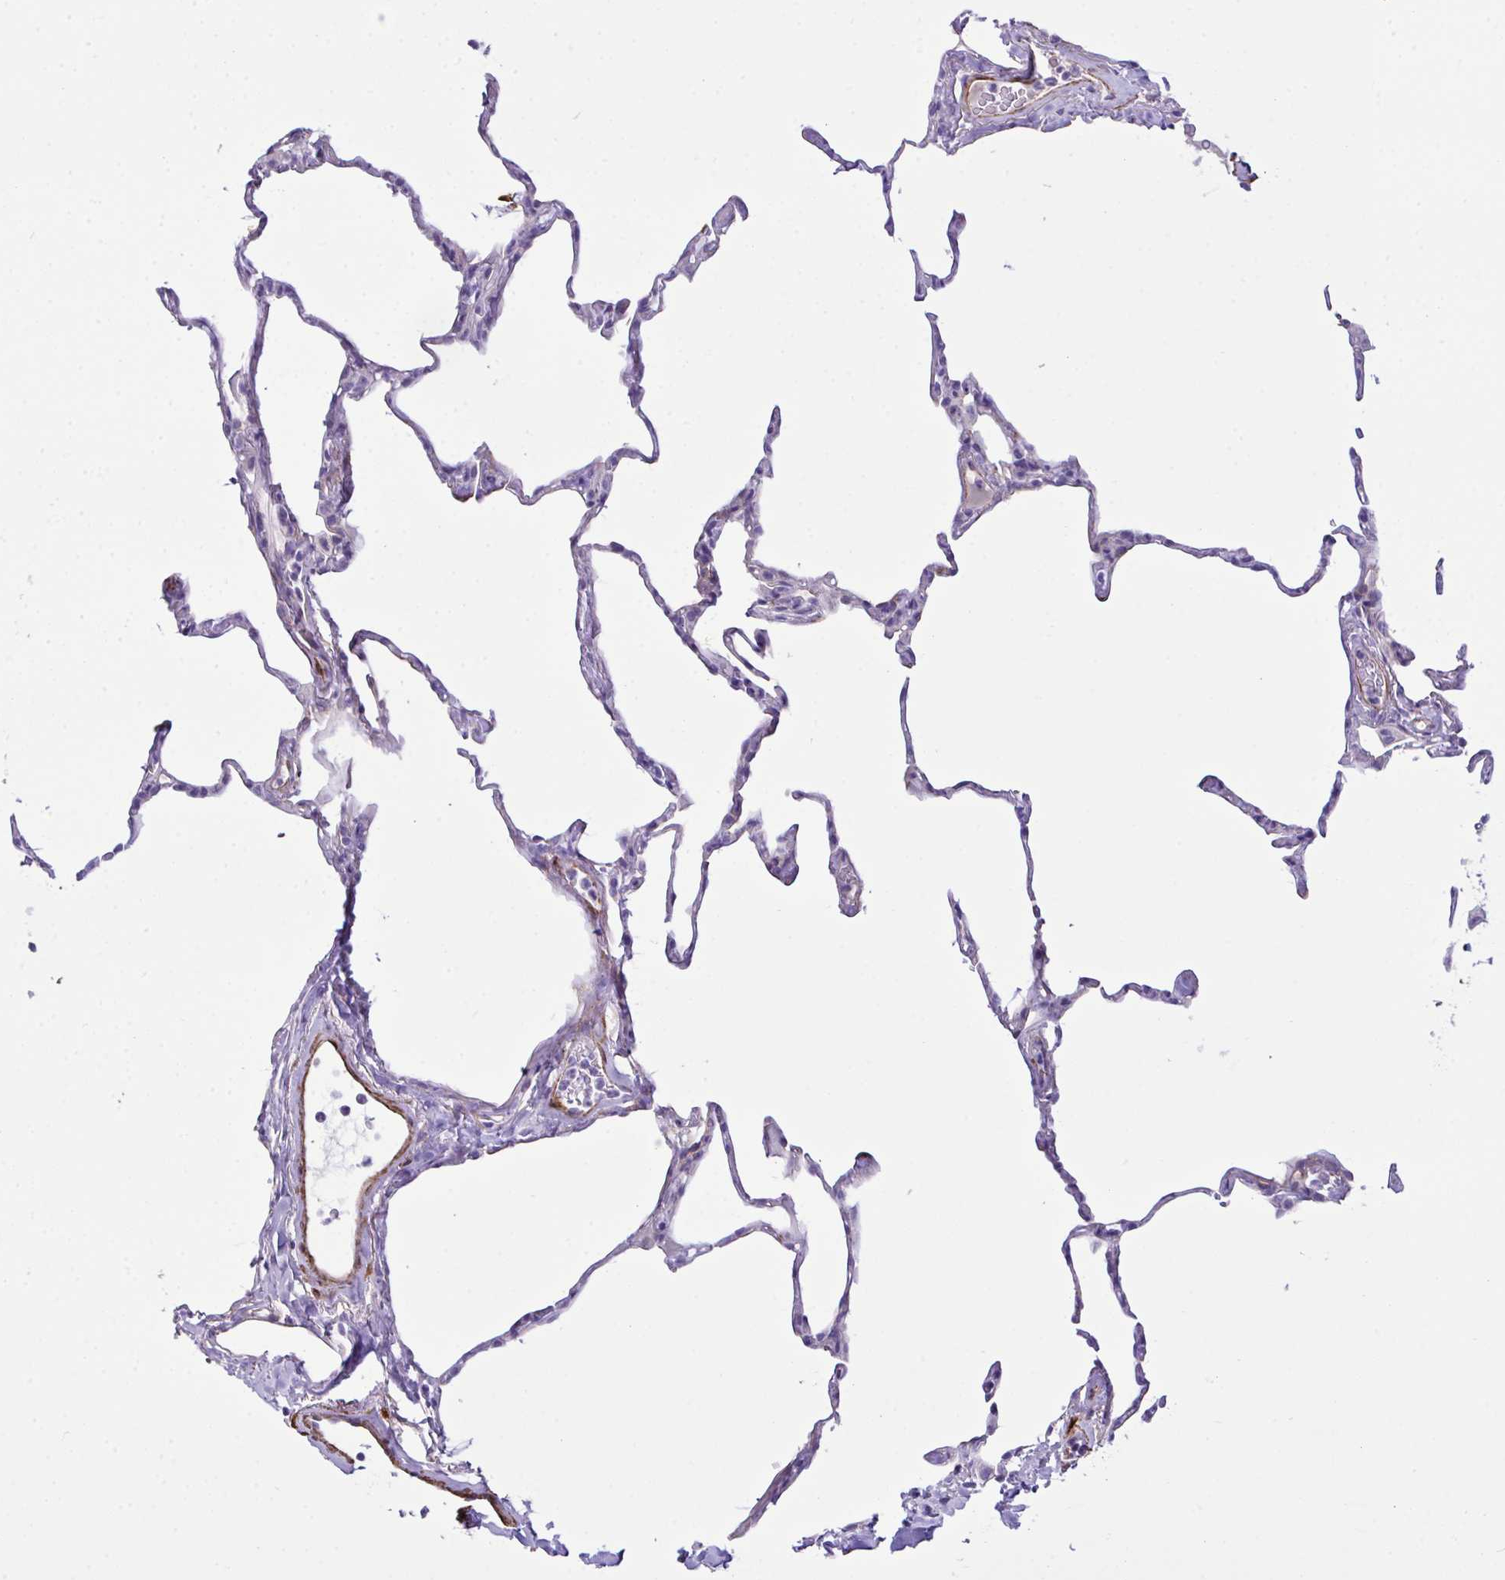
{"staining": {"intensity": "negative", "quantity": "none", "location": "none"}, "tissue": "lung", "cell_type": "Alveolar cells", "image_type": "normal", "snomed": [{"axis": "morphology", "description": "Normal tissue, NOS"}, {"axis": "topography", "description": "Lung"}], "caption": "The photomicrograph exhibits no staining of alveolar cells in benign lung.", "gene": "SYNPO2L", "patient": {"sex": "male", "age": 65}}